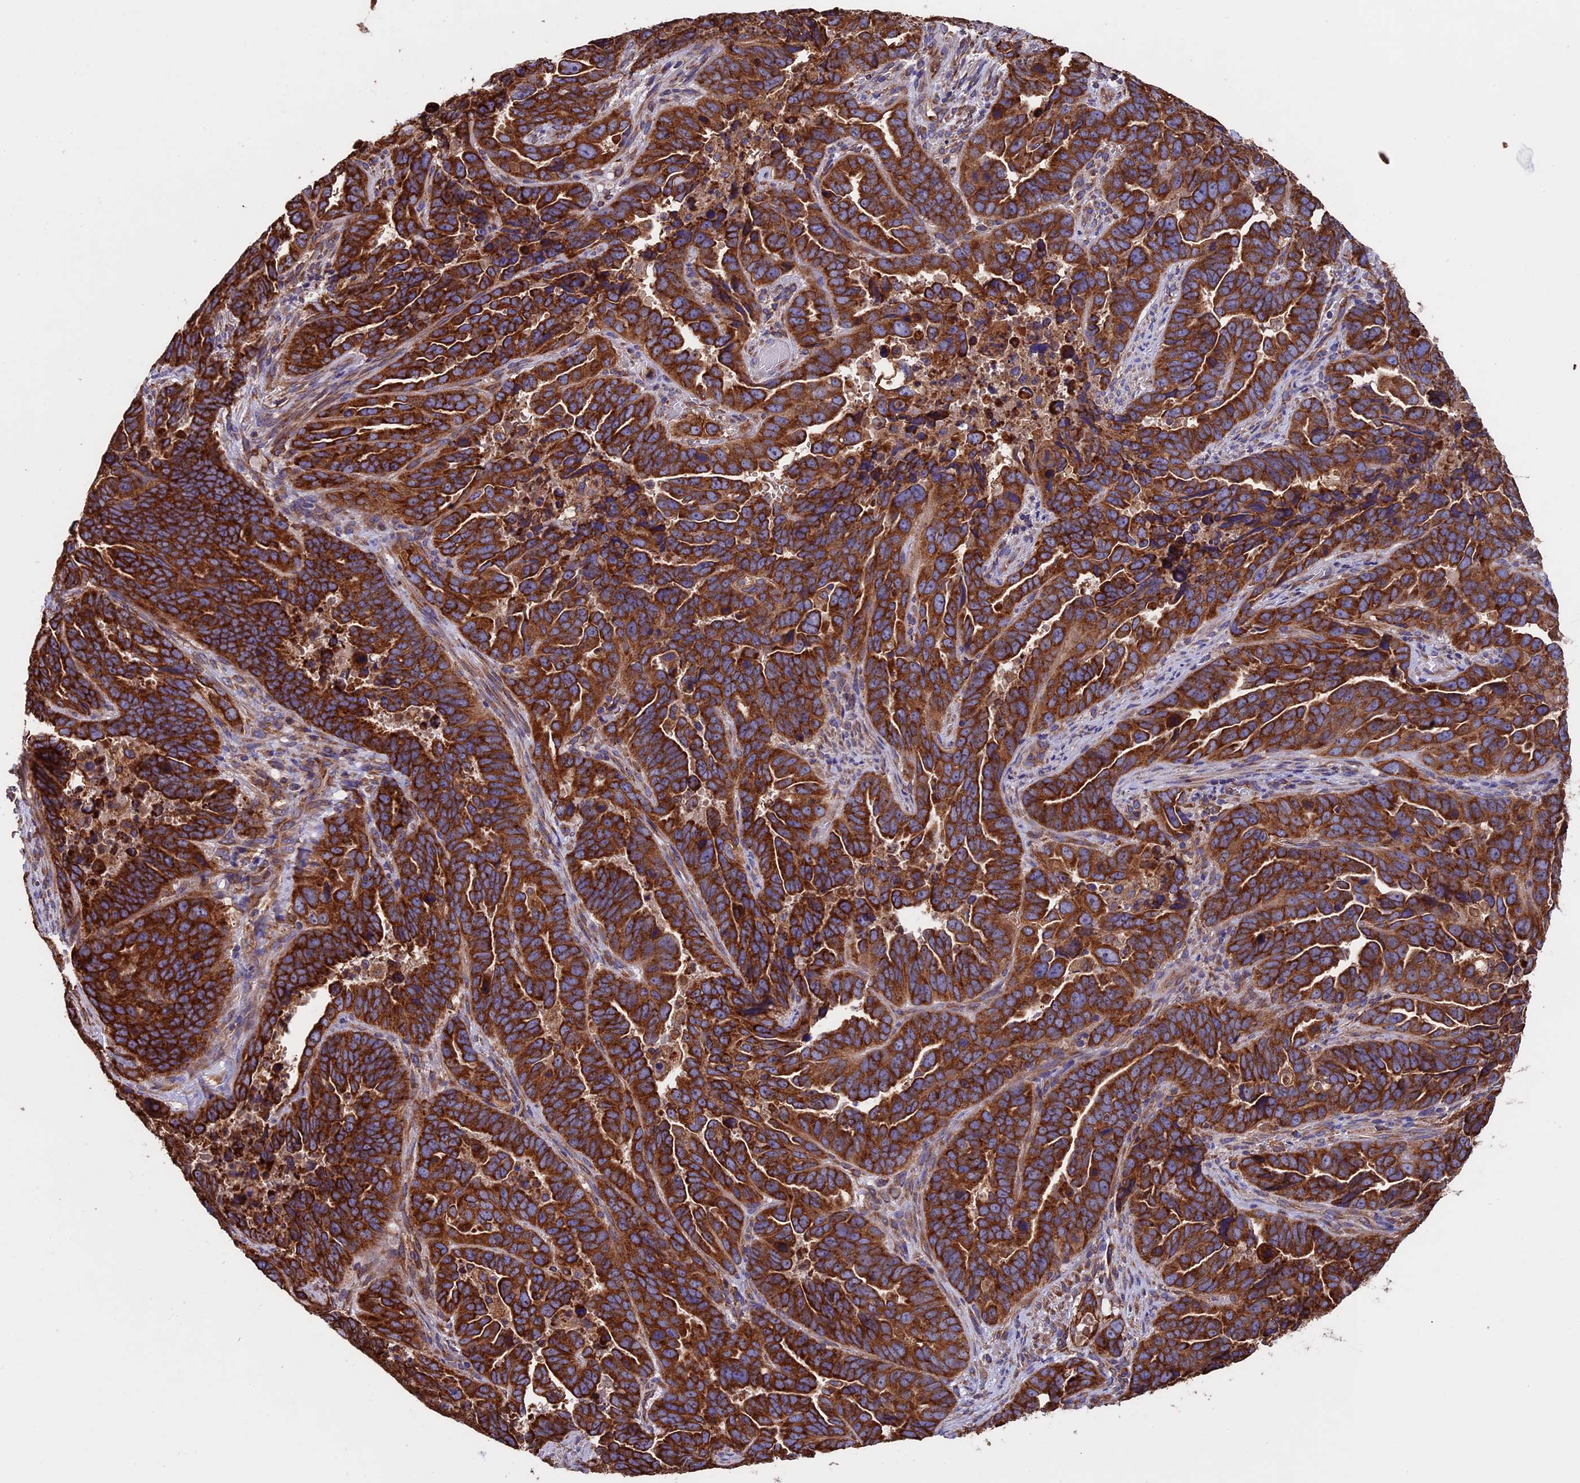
{"staining": {"intensity": "strong", "quantity": ">75%", "location": "cytoplasmic/membranous"}, "tissue": "endometrial cancer", "cell_type": "Tumor cells", "image_type": "cancer", "snomed": [{"axis": "morphology", "description": "Adenocarcinoma, NOS"}, {"axis": "topography", "description": "Endometrium"}], "caption": "Strong cytoplasmic/membranous staining is identified in approximately >75% of tumor cells in endometrial cancer (adenocarcinoma). (Brightfield microscopy of DAB IHC at high magnification).", "gene": "BTBD3", "patient": {"sex": "female", "age": 65}}